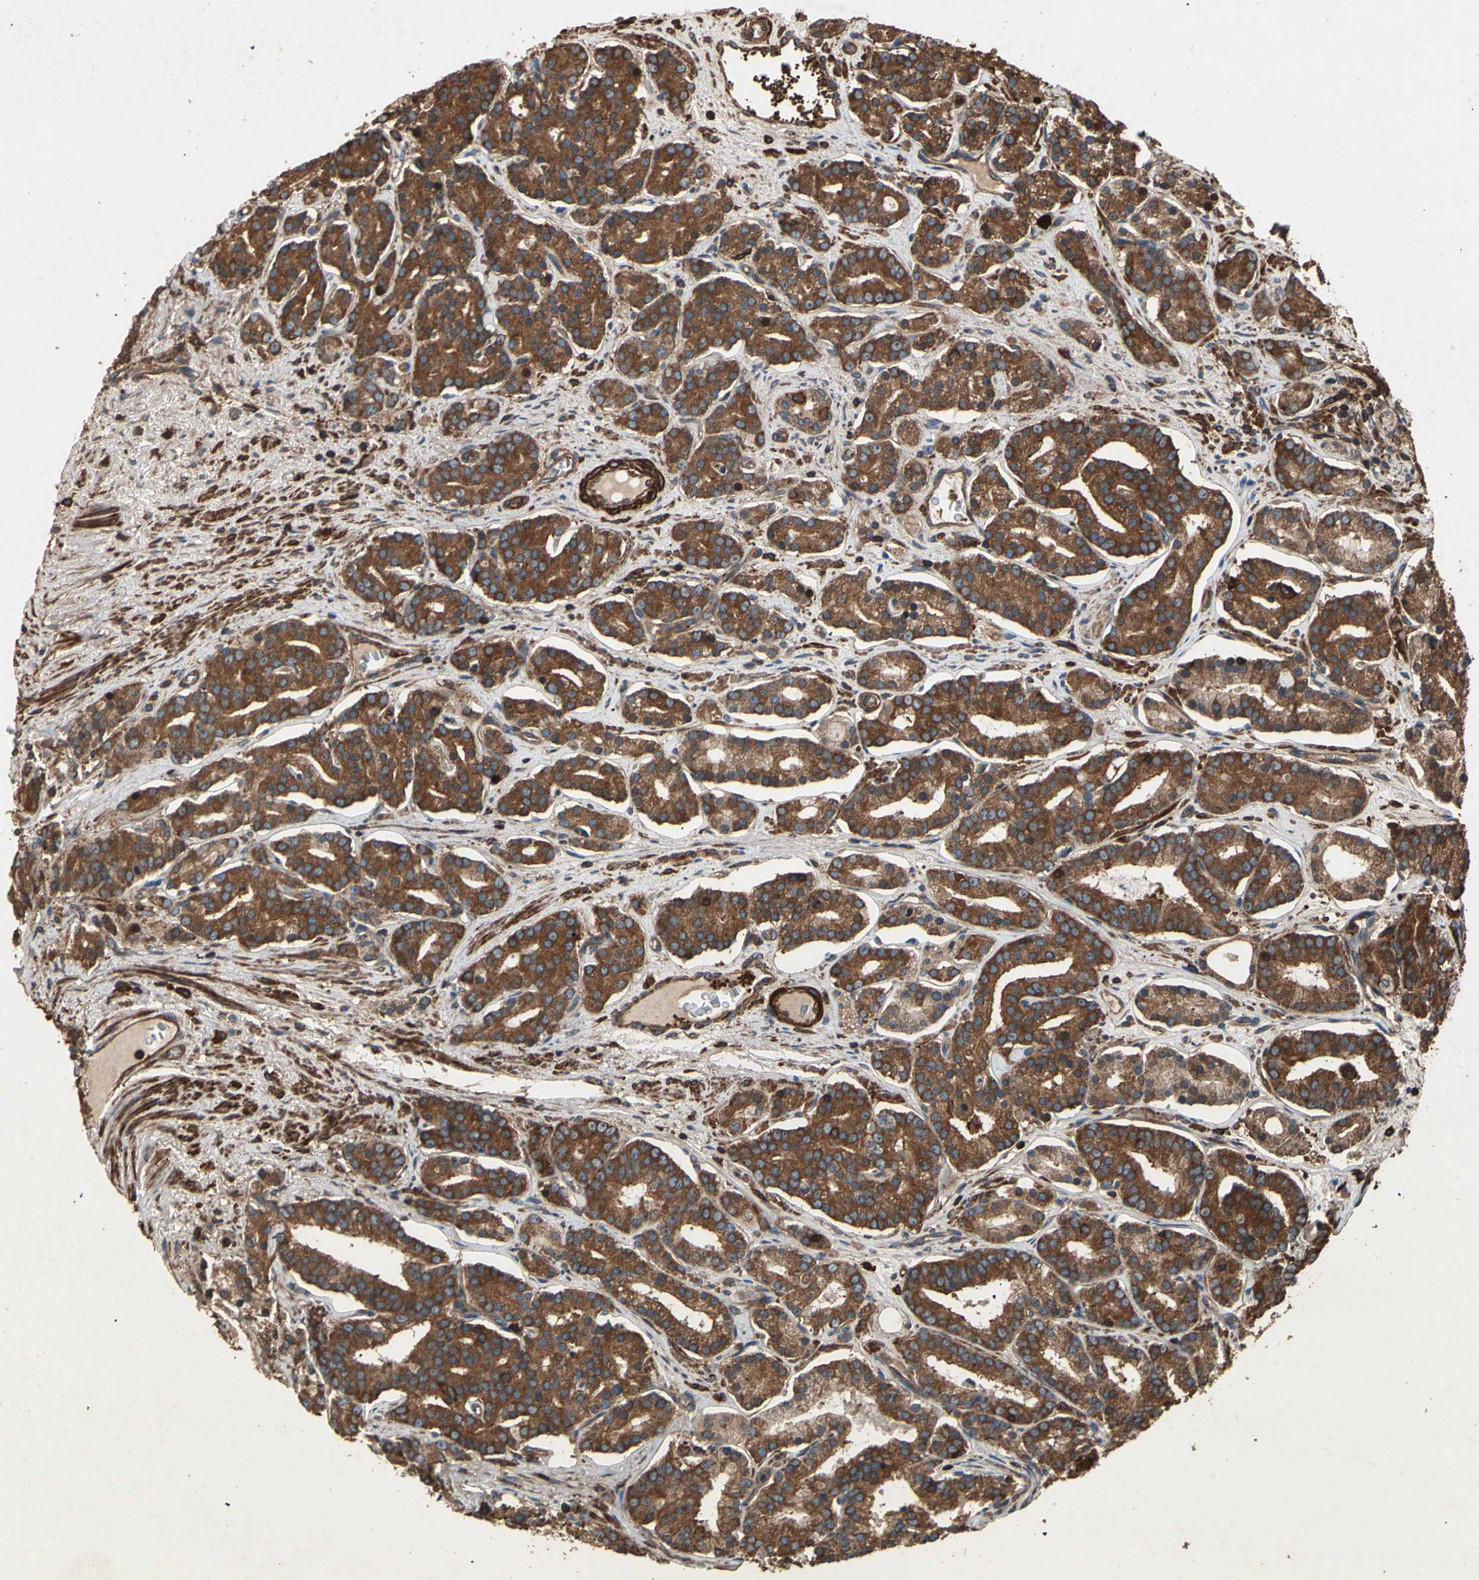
{"staining": {"intensity": "strong", "quantity": ">75%", "location": "cytoplasmic/membranous"}, "tissue": "prostate cancer", "cell_type": "Tumor cells", "image_type": "cancer", "snomed": [{"axis": "morphology", "description": "Adenocarcinoma, Low grade"}, {"axis": "topography", "description": "Prostate"}], "caption": "This histopathology image shows low-grade adenocarcinoma (prostate) stained with IHC to label a protein in brown. The cytoplasmic/membranous of tumor cells show strong positivity for the protein. Nuclei are counter-stained blue.", "gene": "AGBL2", "patient": {"sex": "male", "age": 63}}